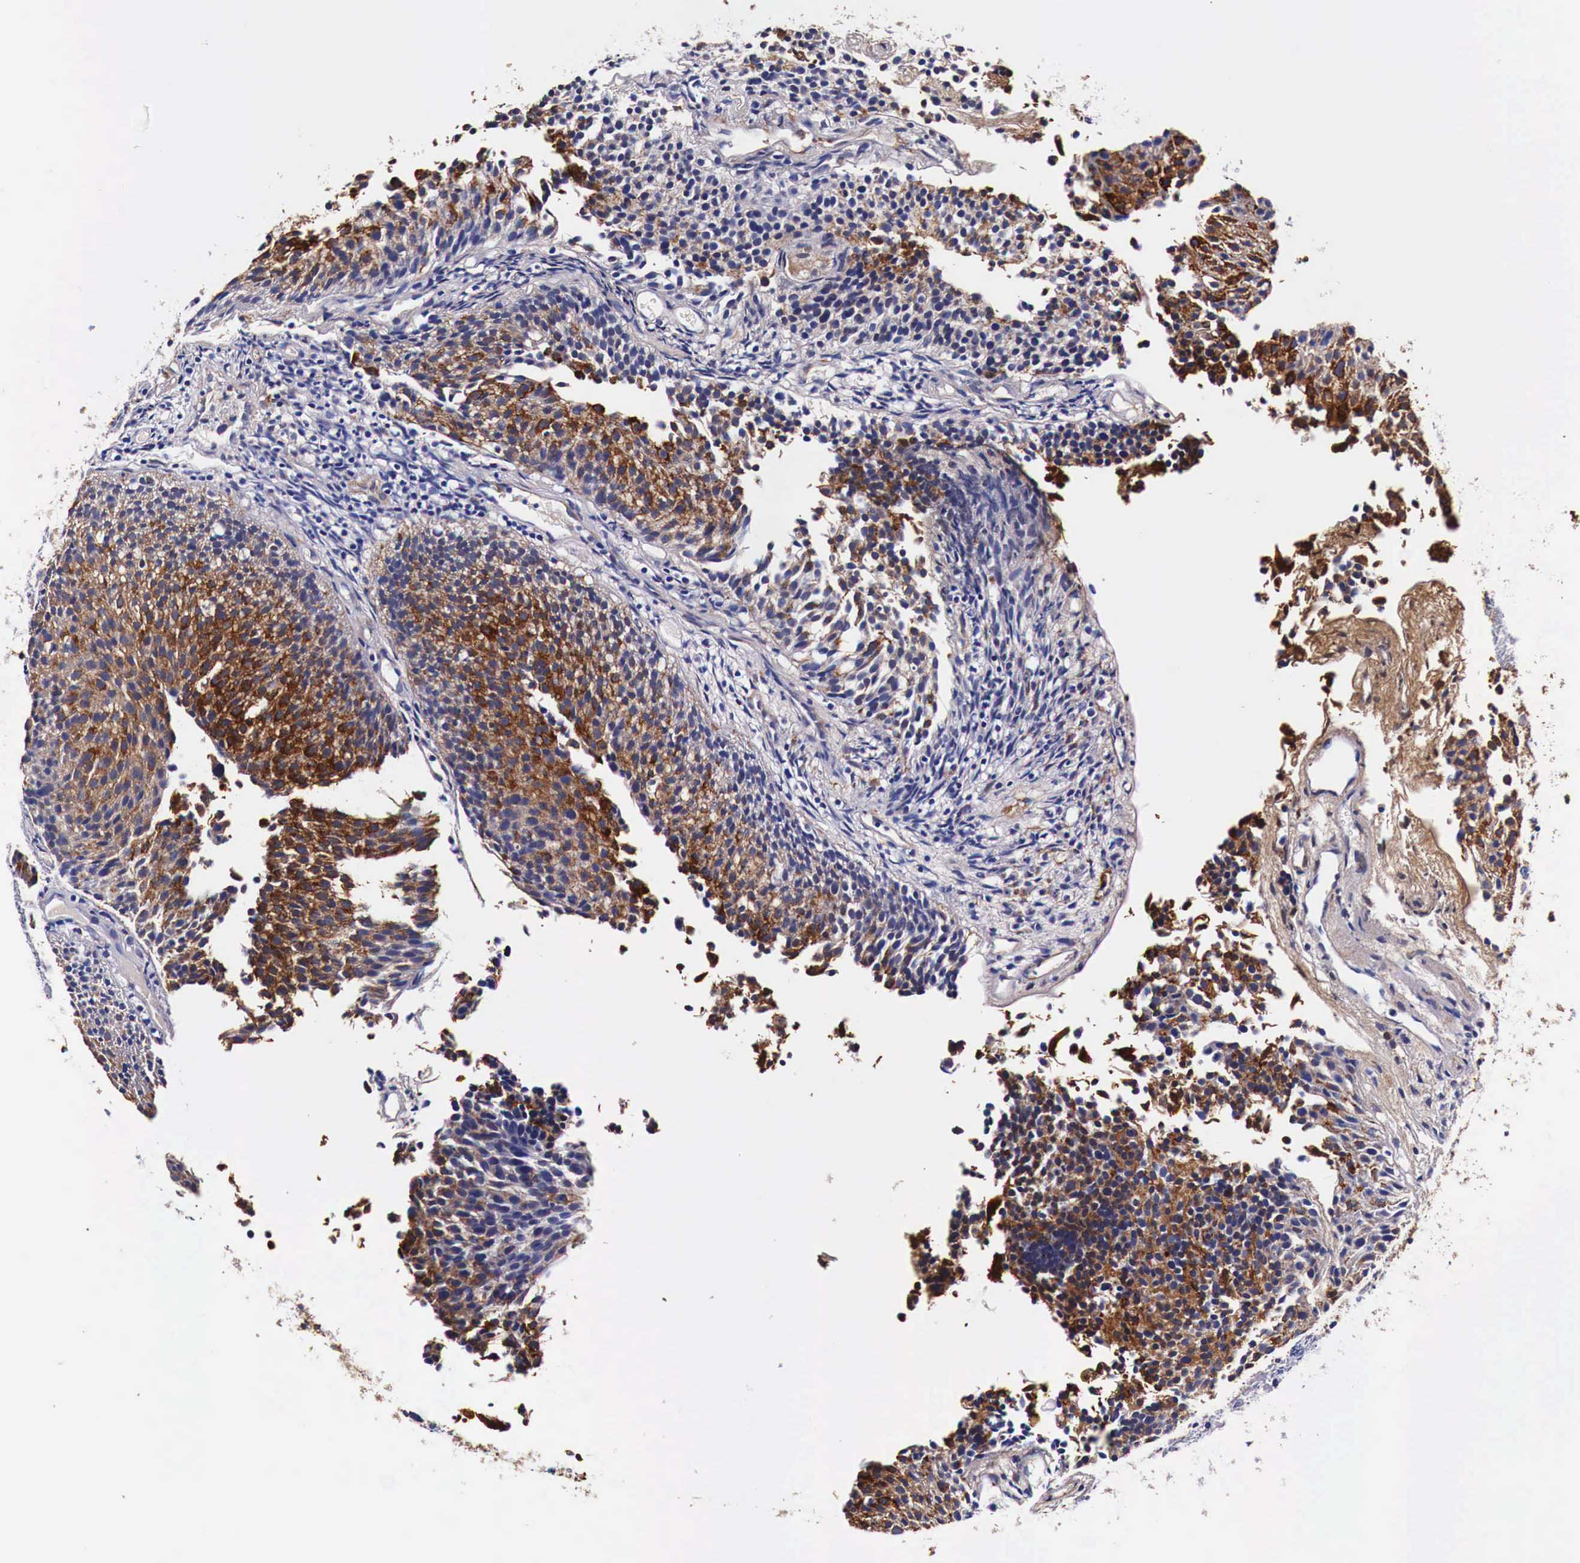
{"staining": {"intensity": "moderate", "quantity": "25%-75%", "location": "cytoplasmic/membranous"}, "tissue": "urothelial cancer", "cell_type": "Tumor cells", "image_type": "cancer", "snomed": [{"axis": "morphology", "description": "Urothelial carcinoma, Low grade"}, {"axis": "topography", "description": "Urinary bladder"}], "caption": "Protein staining of low-grade urothelial carcinoma tissue displays moderate cytoplasmic/membranous expression in approximately 25%-75% of tumor cells.", "gene": "HSPB1", "patient": {"sex": "male", "age": 85}}